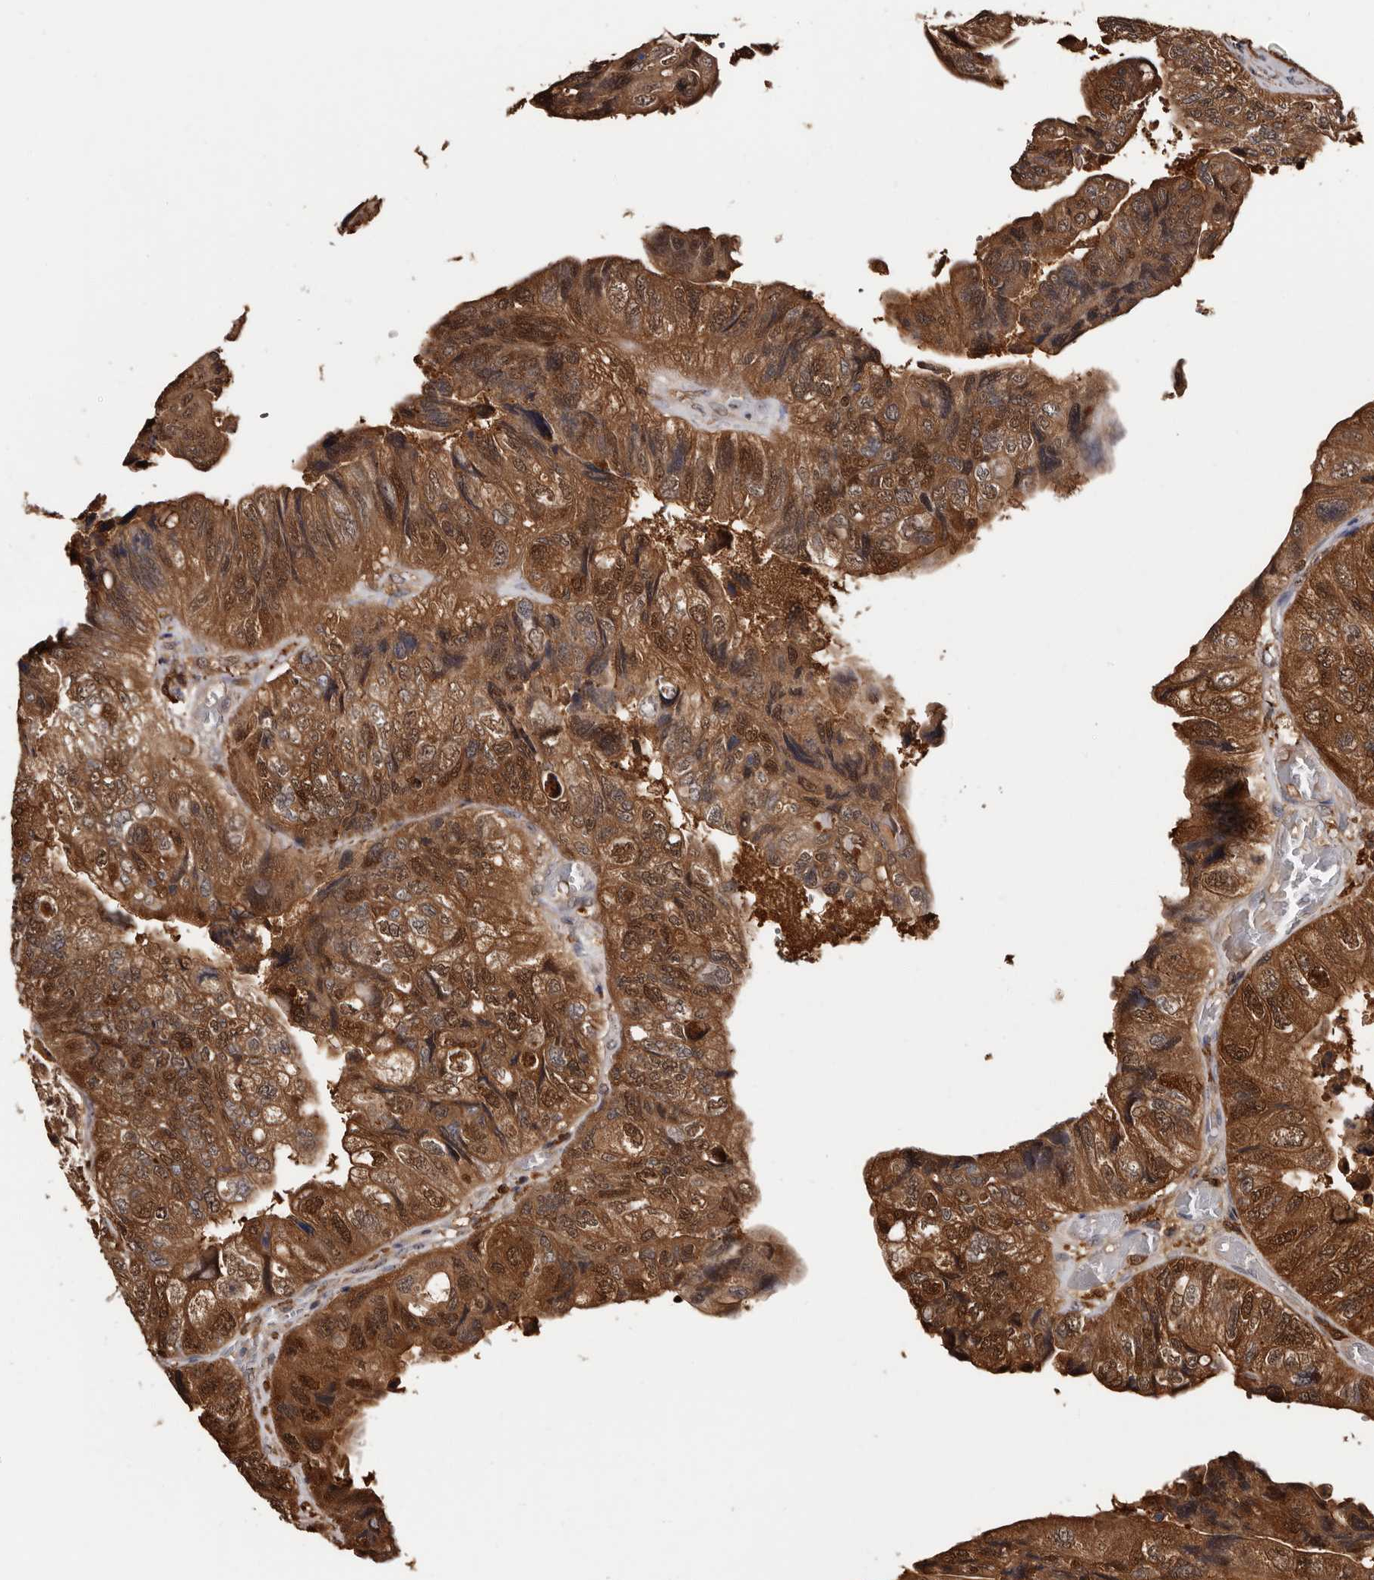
{"staining": {"intensity": "strong", "quantity": ">75%", "location": "cytoplasmic/membranous,nuclear"}, "tissue": "colorectal cancer", "cell_type": "Tumor cells", "image_type": "cancer", "snomed": [{"axis": "morphology", "description": "Adenocarcinoma, NOS"}, {"axis": "topography", "description": "Rectum"}], "caption": "Human colorectal adenocarcinoma stained with a brown dye shows strong cytoplasmic/membranous and nuclear positive expression in approximately >75% of tumor cells.", "gene": "DNPH1", "patient": {"sex": "male", "age": 63}}